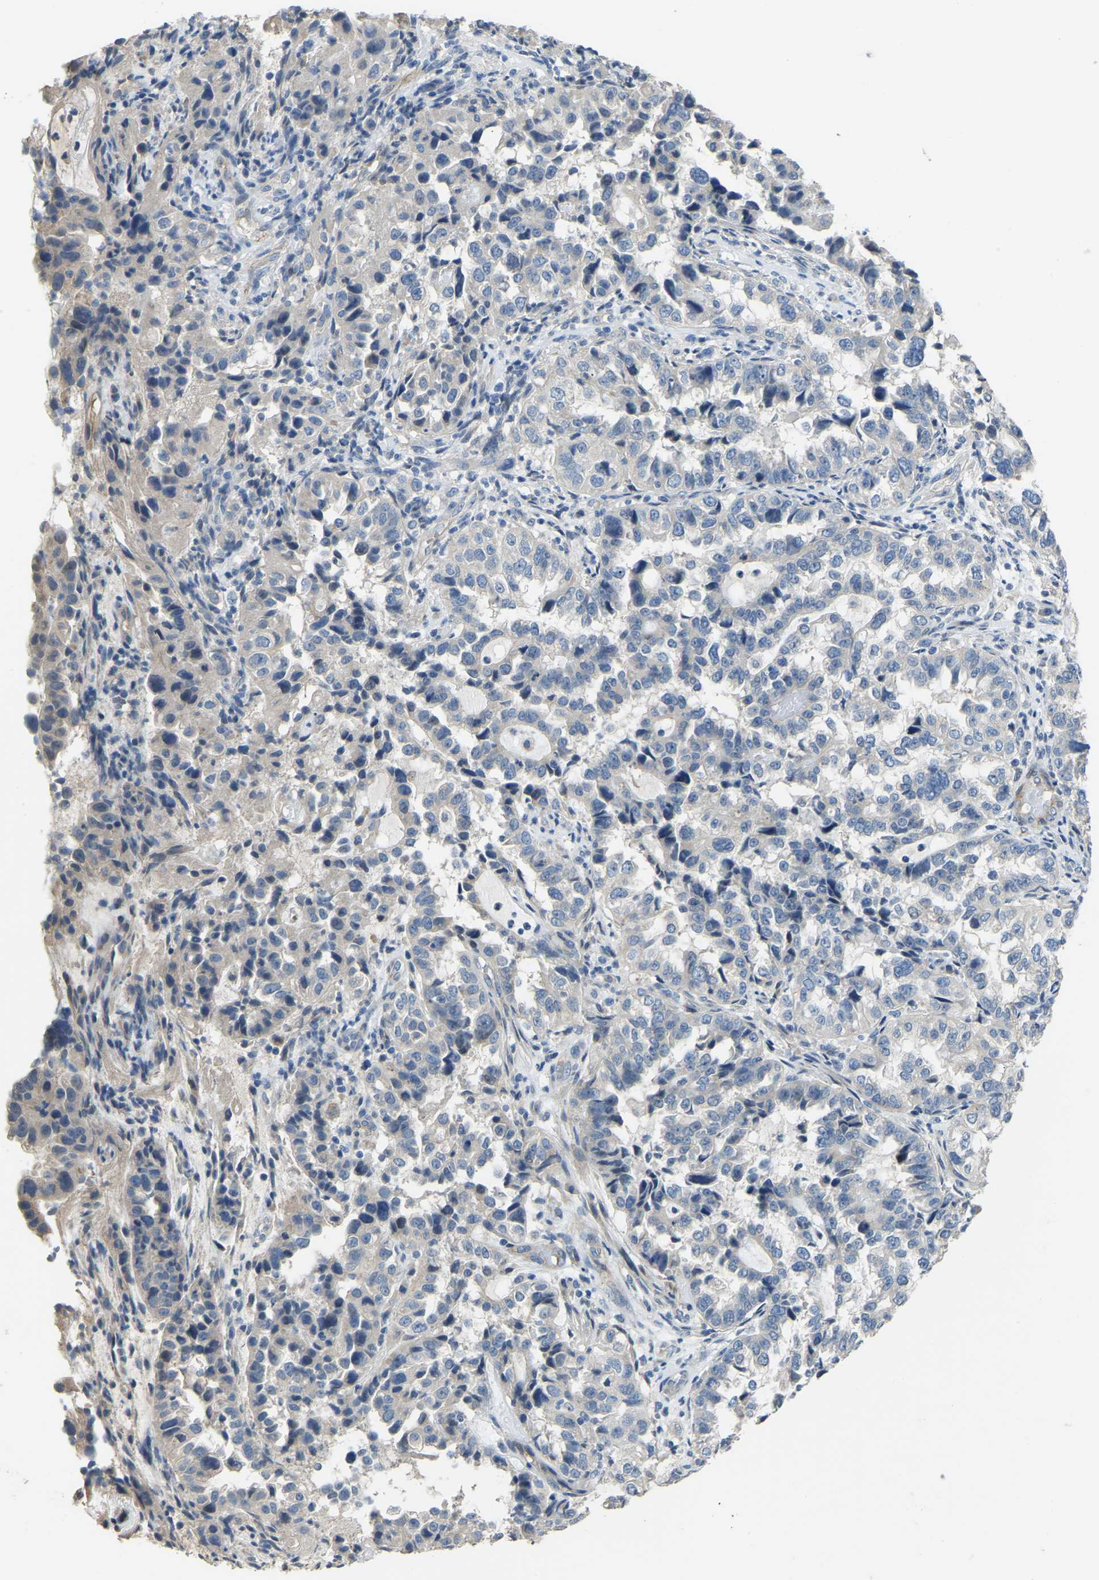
{"staining": {"intensity": "negative", "quantity": "none", "location": "none"}, "tissue": "endometrial cancer", "cell_type": "Tumor cells", "image_type": "cancer", "snomed": [{"axis": "morphology", "description": "Adenocarcinoma, NOS"}, {"axis": "topography", "description": "Endometrium"}], "caption": "DAB (3,3'-diaminobenzidine) immunohistochemical staining of endometrial cancer (adenocarcinoma) displays no significant positivity in tumor cells.", "gene": "HIGD2B", "patient": {"sex": "female", "age": 85}}